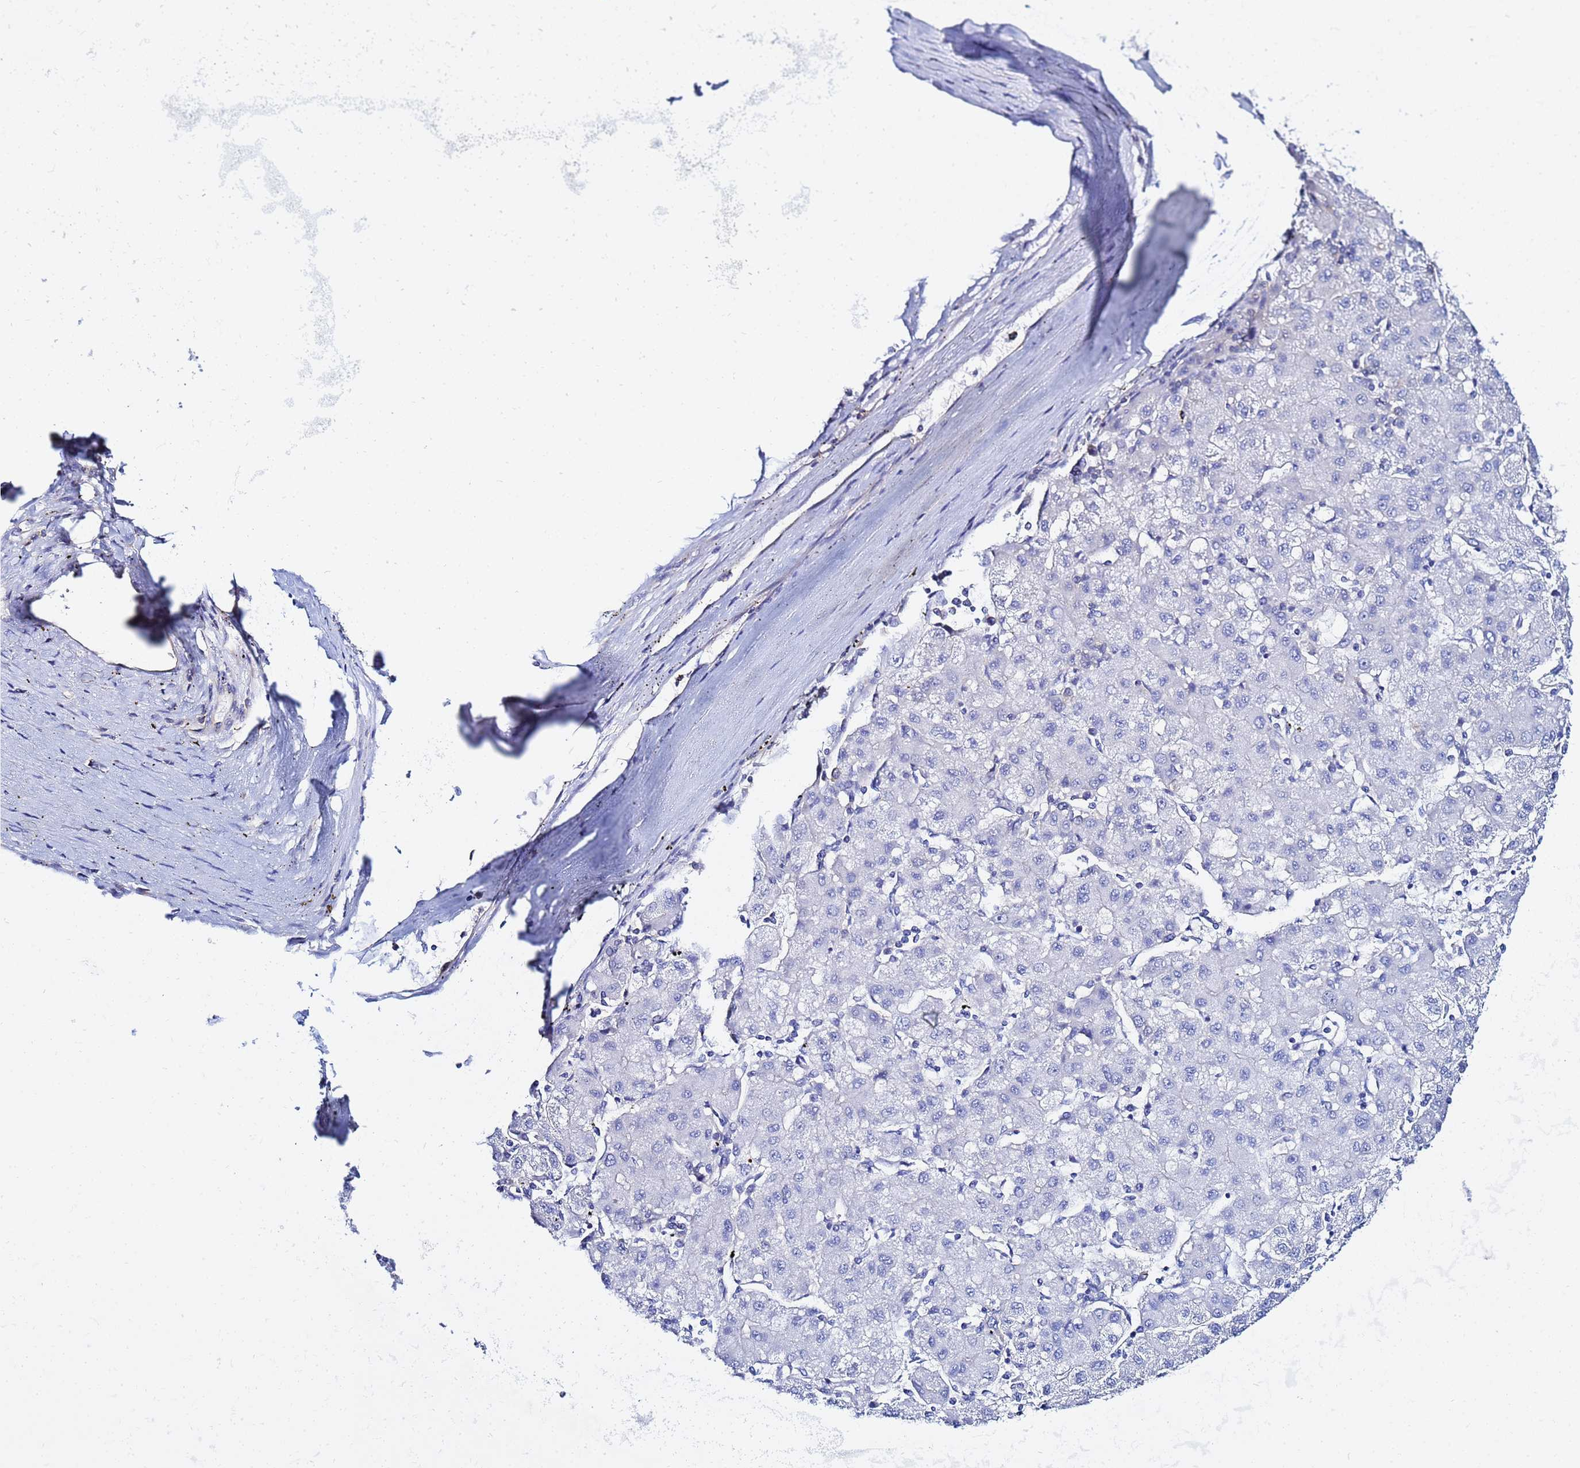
{"staining": {"intensity": "negative", "quantity": "none", "location": "none"}, "tissue": "liver cancer", "cell_type": "Tumor cells", "image_type": "cancer", "snomed": [{"axis": "morphology", "description": "Carcinoma, Hepatocellular, NOS"}, {"axis": "topography", "description": "Liver"}], "caption": "The immunohistochemistry photomicrograph has no significant staining in tumor cells of liver cancer tissue.", "gene": "LENG1", "patient": {"sex": "male", "age": 72}}